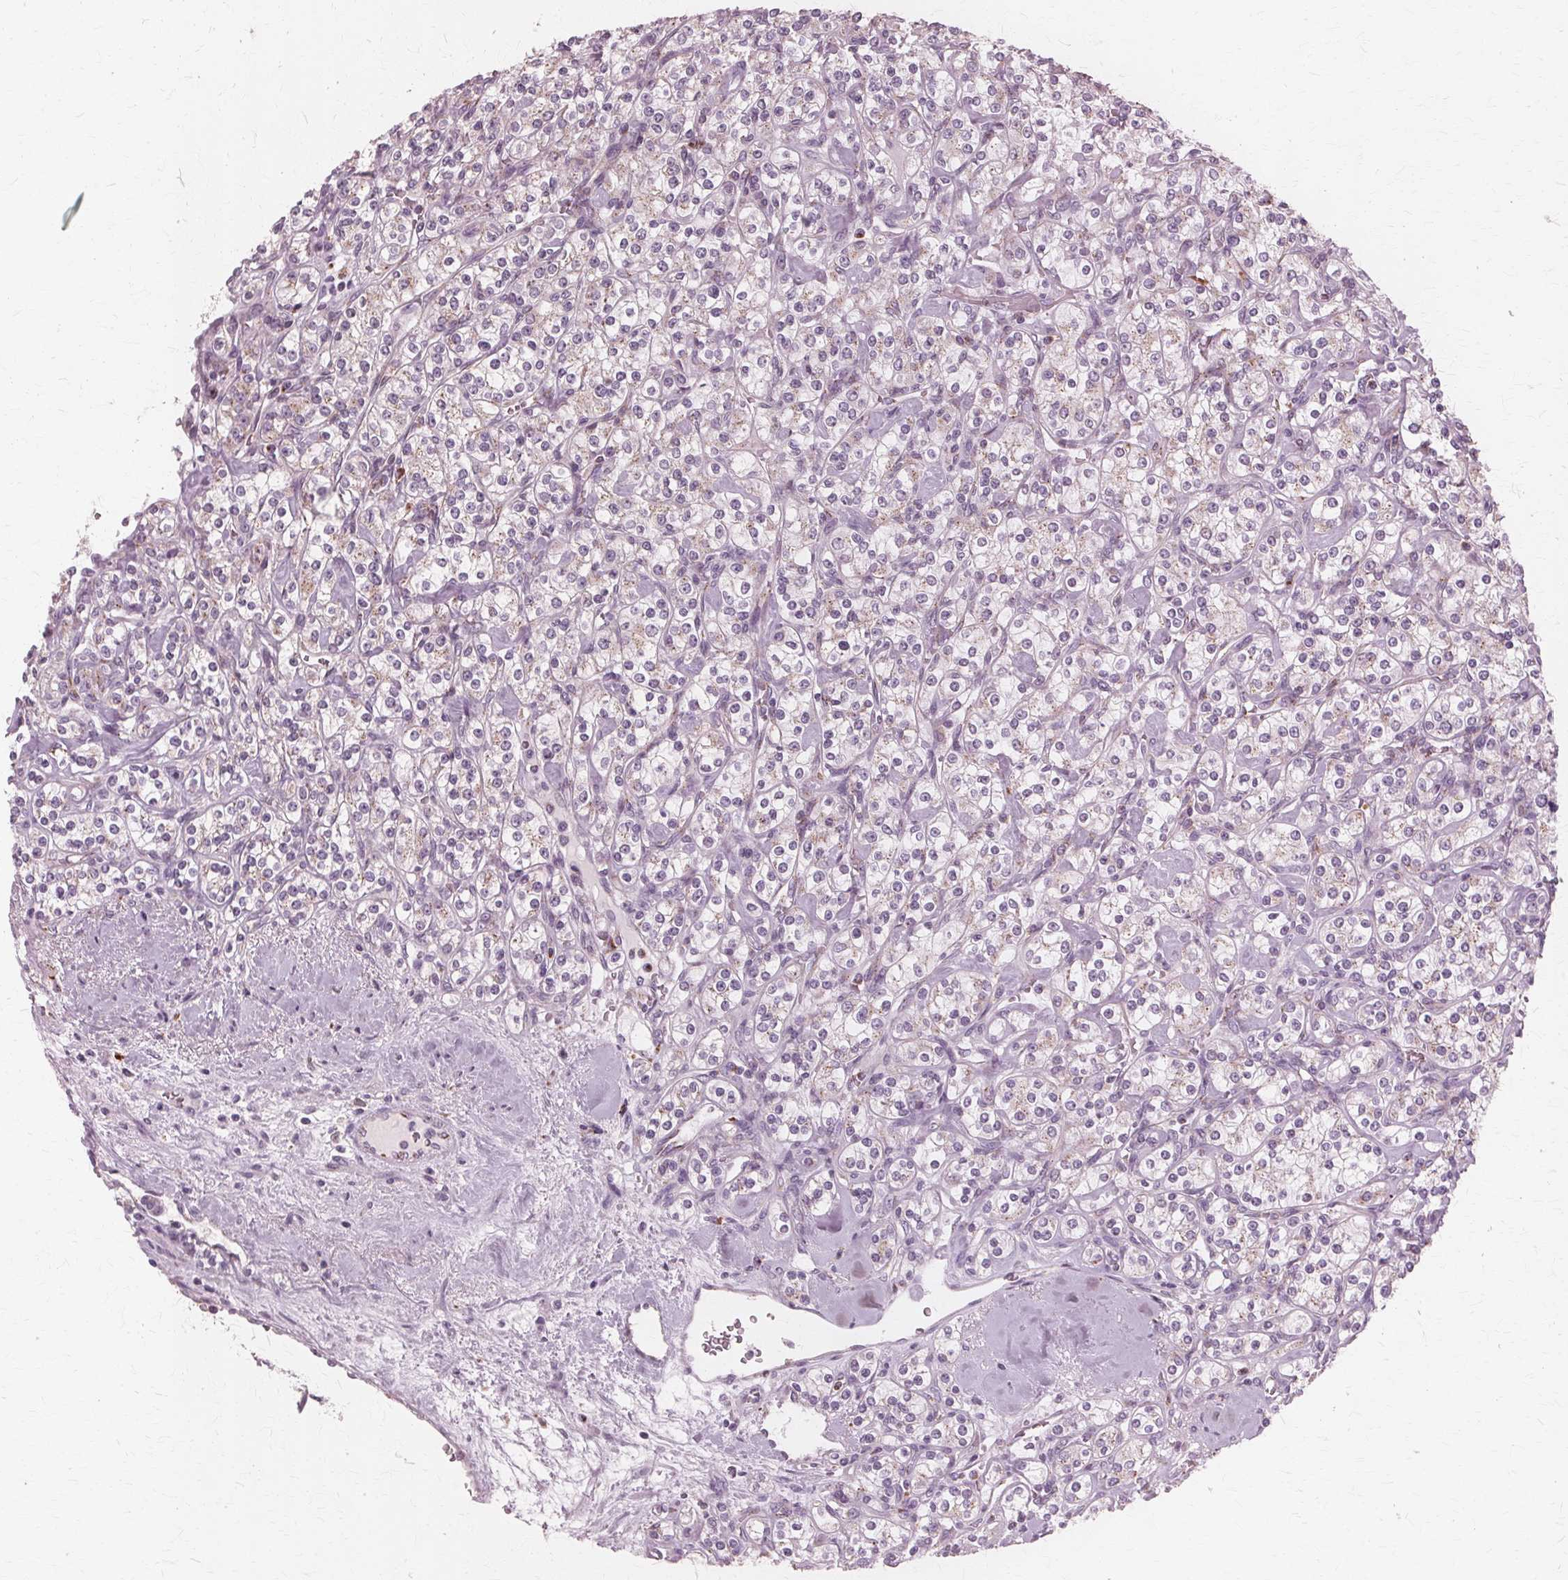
{"staining": {"intensity": "negative", "quantity": "none", "location": "none"}, "tissue": "renal cancer", "cell_type": "Tumor cells", "image_type": "cancer", "snomed": [{"axis": "morphology", "description": "Adenocarcinoma, NOS"}, {"axis": "topography", "description": "Kidney"}], "caption": "Adenocarcinoma (renal) was stained to show a protein in brown. There is no significant expression in tumor cells.", "gene": "DNASE2", "patient": {"sex": "male", "age": 77}}